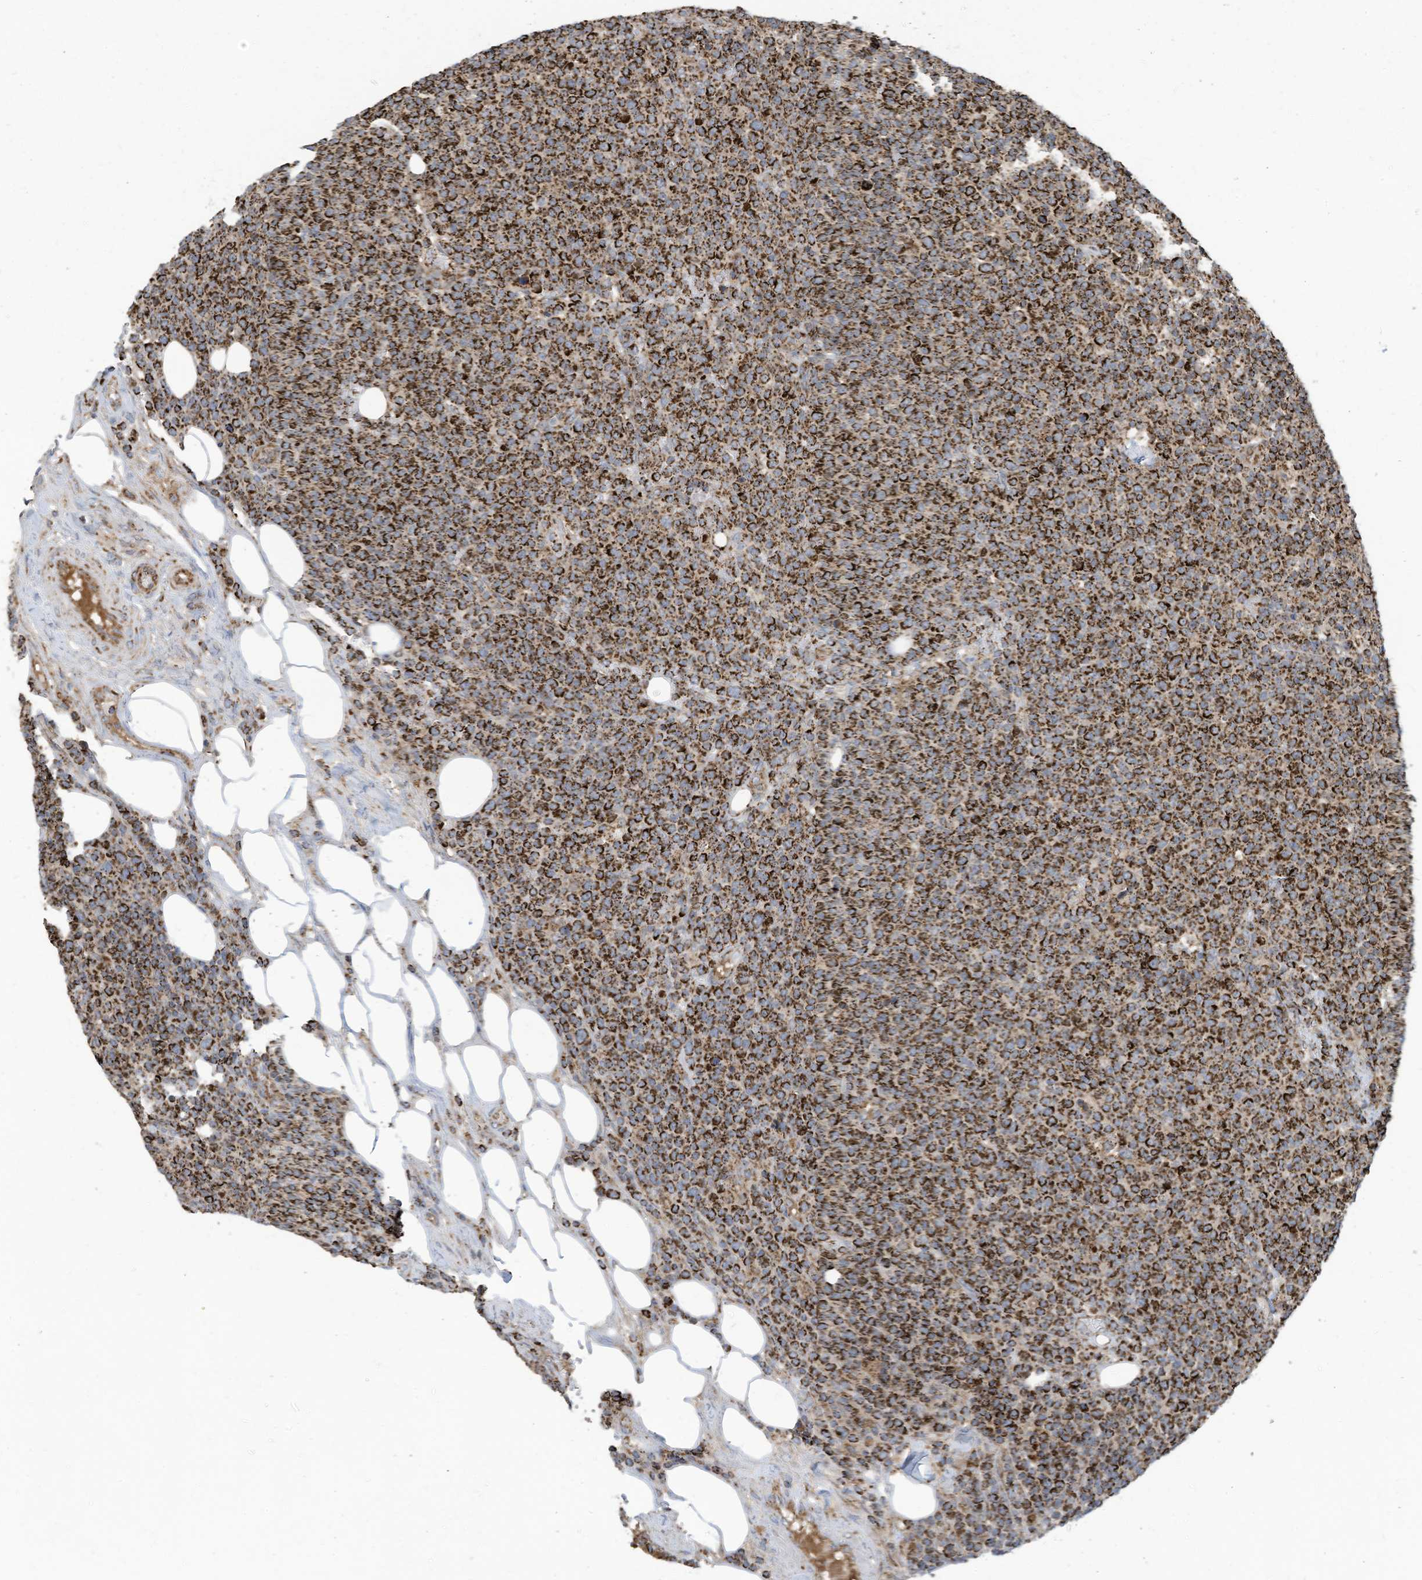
{"staining": {"intensity": "strong", "quantity": ">75%", "location": "cytoplasmic/membranous"}, "tissue": "lymphoma", "cell_type": "Tumor cells", "image_type": "cancer", "snomed": [{"axis": "morphology", "description": "Malignant lymphoma, non-Hodgkin's type, High grade"}, {"axis": "topography", "description": "Lymph node"}], "caption": "A high-resolution micrograph shows immunohistochemistry (IHC) staining of malignant lymphoma, non-Hodgkin's type (high-grade), which demonstrates strong cytoplasmic/membranous staining in approximately >75% of tumor cells. (DAB = brown stain, brightfield microscopy at high magnification).", "gene": "COX10", "patient": {"sex": "male", "age": 61}}